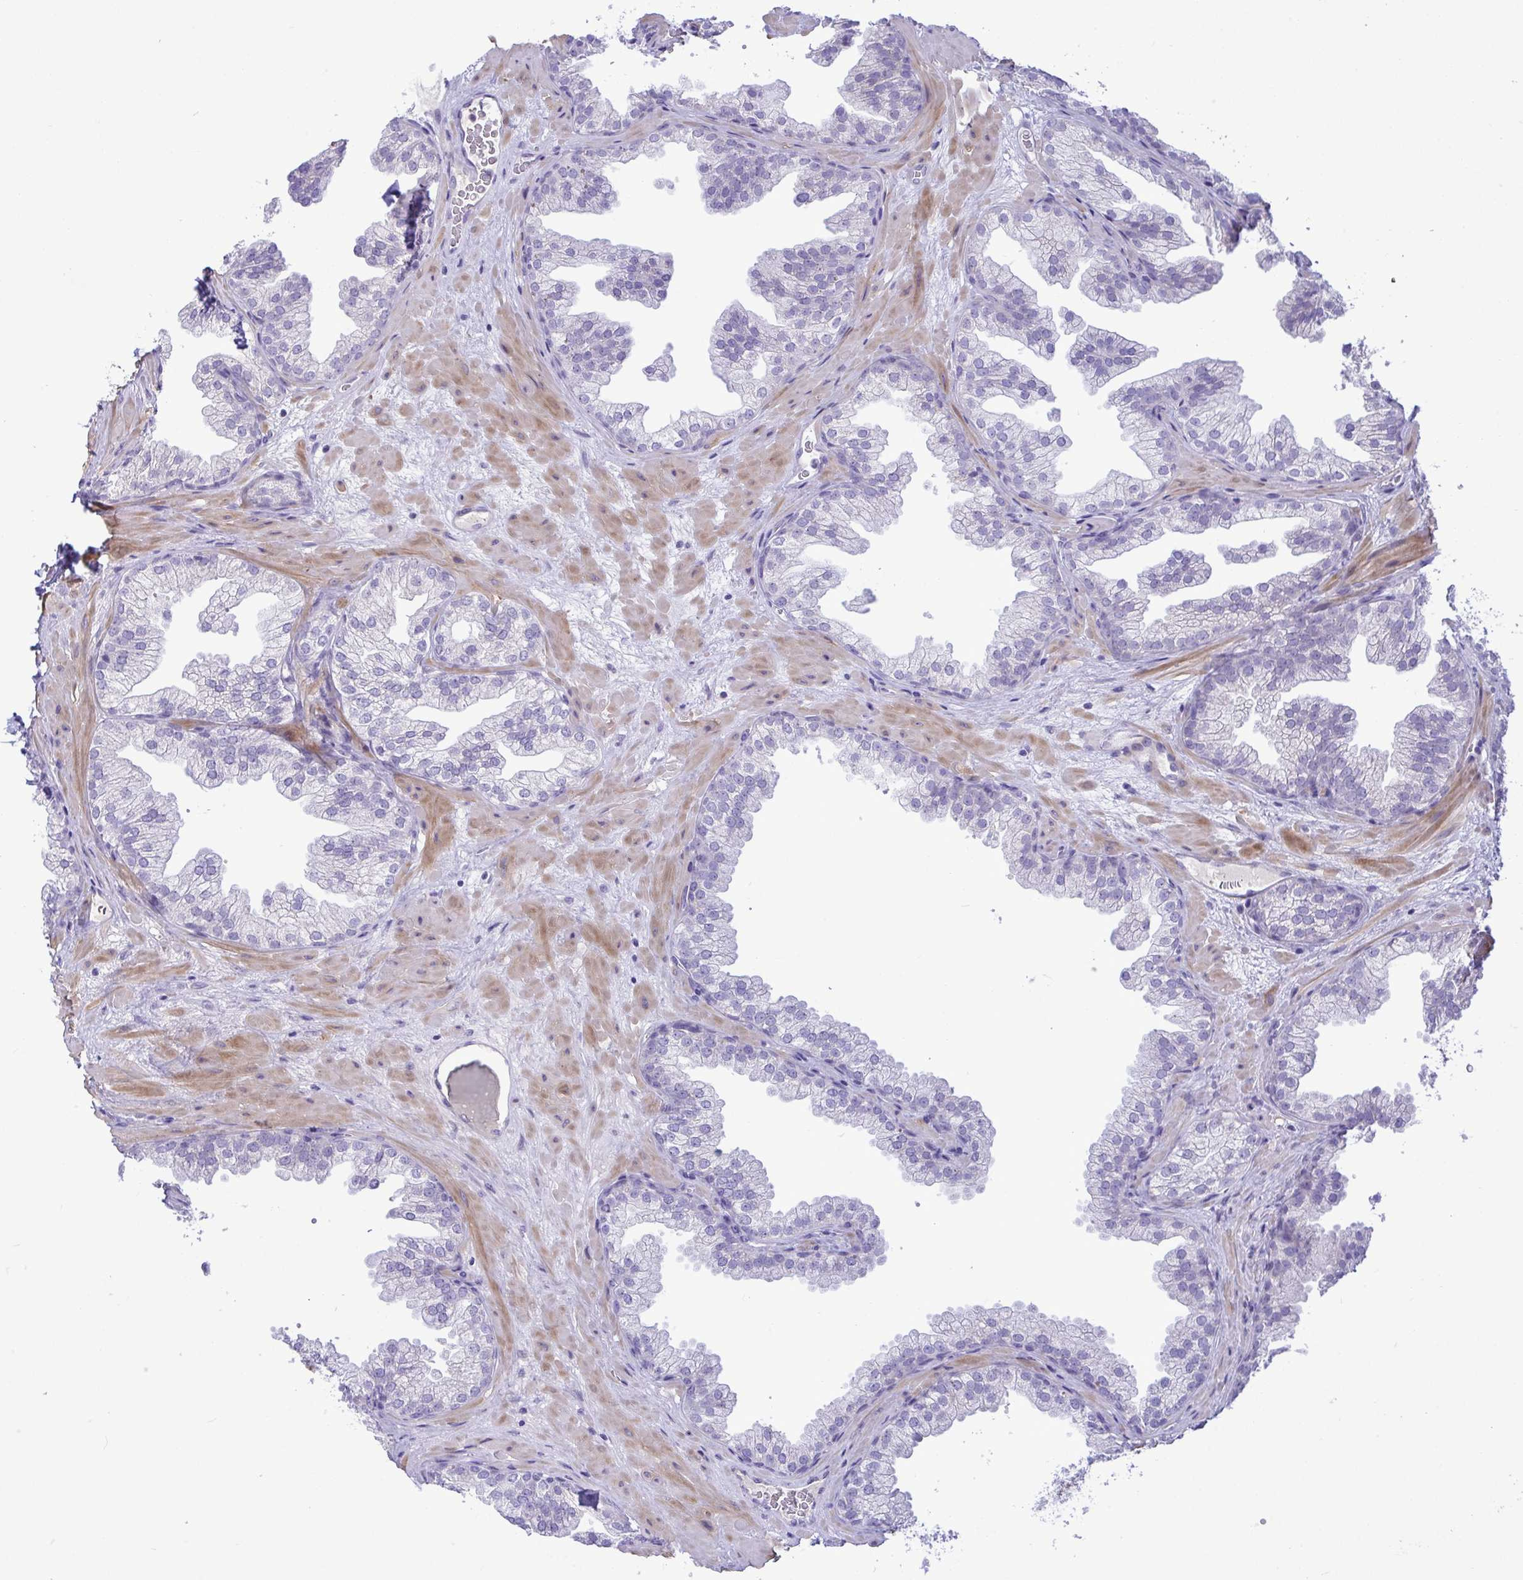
{"staining": {"intensity": "negative", "quantity": "none", "location": "none"}, "tissue": "prostate", "cell_type": "Glandular cells", "image_type": "normal", "snomed": [{"axis": "morphology", "description": "Normal tissue, NOS"}, {"axis": "topography", "description": "Prostate"}], "caption": "The histopathology image displays no staining of glandular cells in benign prostate. Nuclei are stained in blue.", "gene": "FAM86B1", "patient": {"sex": "male", "age": 37}}